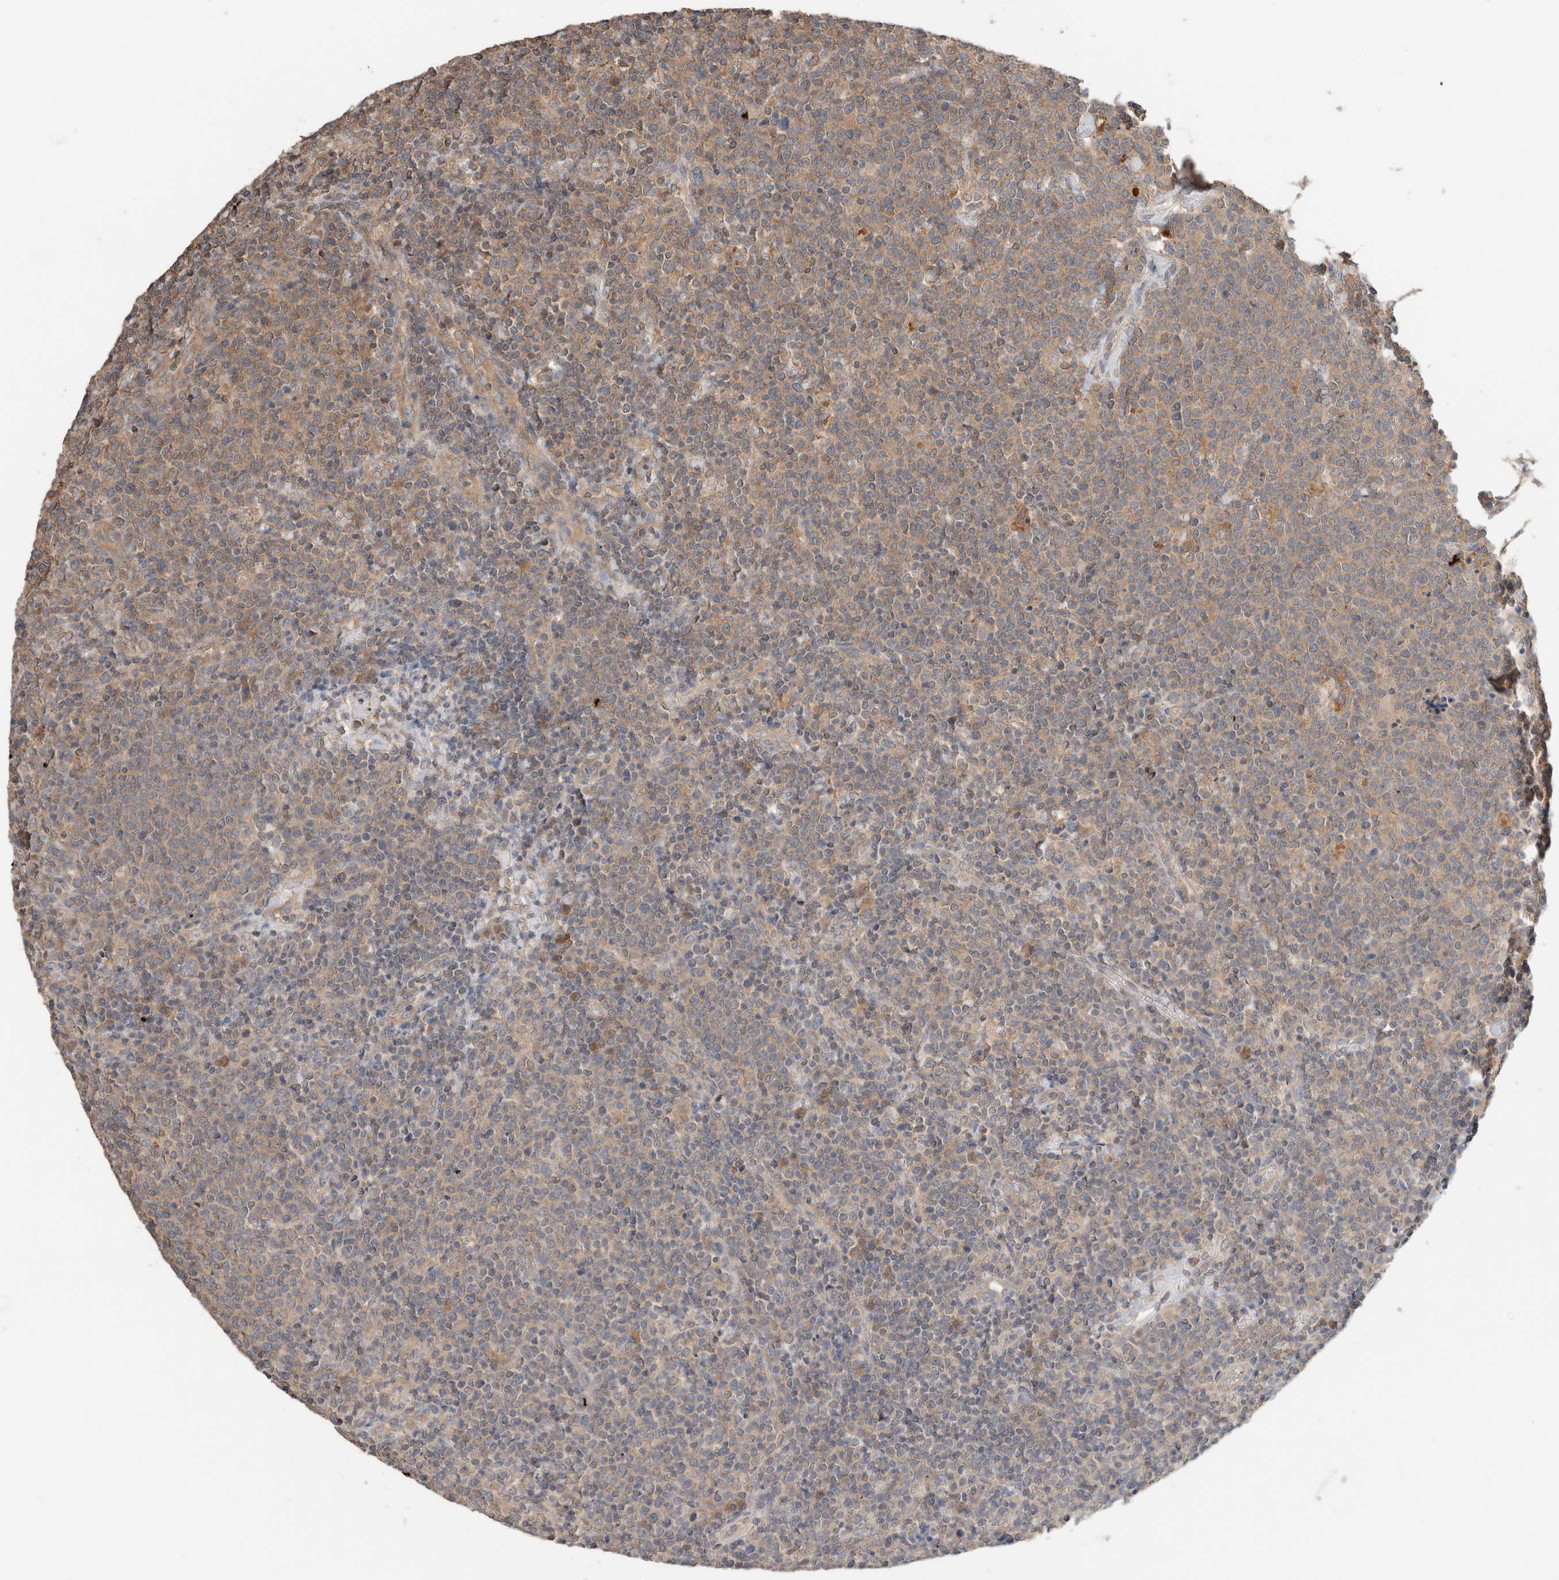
{"staining": {"intensity": "weak", "quantity": "25%-75%", "location": "cytoplasmic/membranous"}, "tissue": "lymphoma", "cell_type": "Tumor cells", "image_type": "cancer", "snomed": [{"axis": "morphology", "description": "Malignant lymphoma, non-Hodgkin's type, High grade"}, {"axis": "topography", "description": "Lymph node"}], "caption": "The immunohistochemical stain labels weak cytoplasmic/membranous staining in tumor cells of lymphoma tissue. The protein is shown in brown color, while the nuclei are stained blue.", "gene": "ERAP2", "patient": {"sex": "male", "age": 61}}